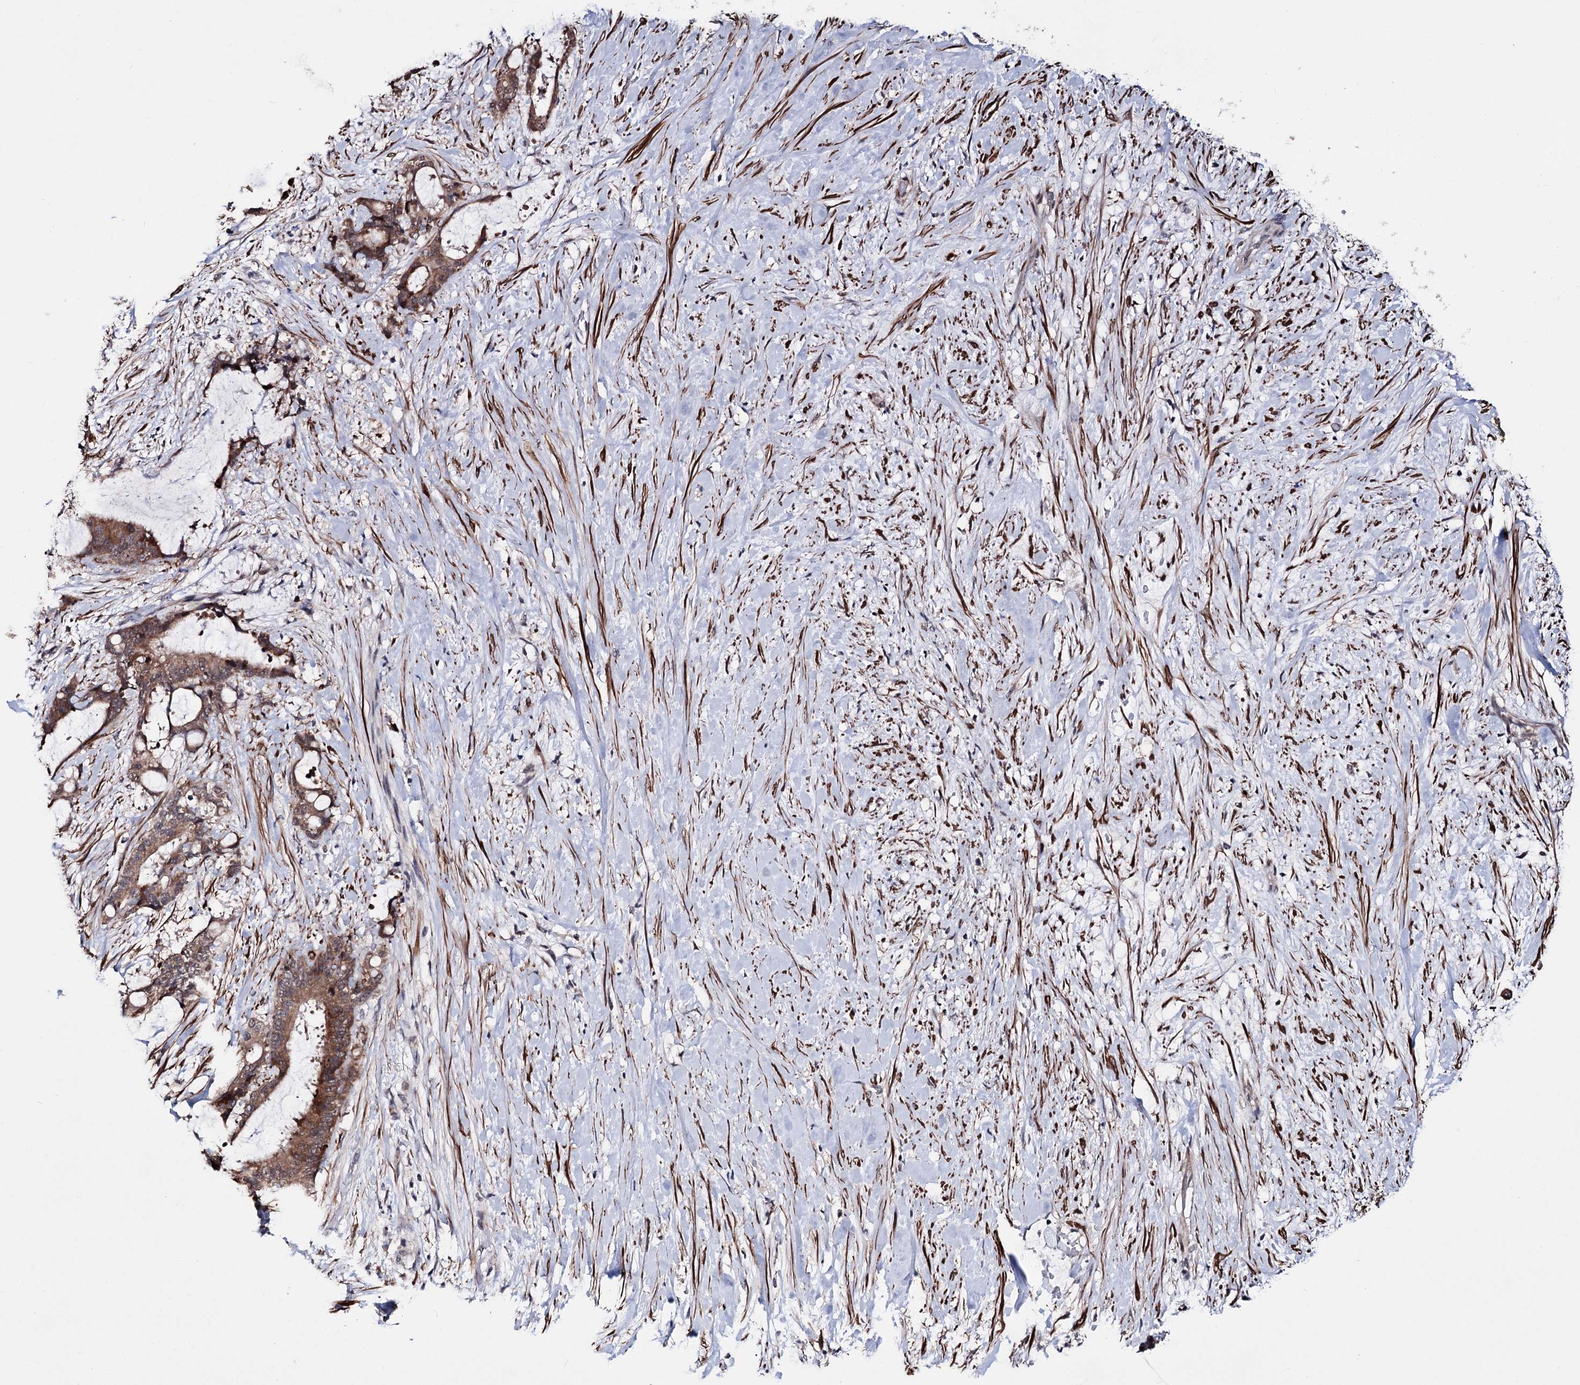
{"staining": {"intensity": "moderate", "quantity": ">75%", "location": "cytoplasmic/membranous,nuclear"}, "tissue": "liver cancer", "cell_type": "Tumor cells", "image_type": "cancer", "snomed": [{"axis": "morphology", "description": "Normal tissue, NOS"}, {"axis": "morphology", "description": "Cholangiocarcinoma"}, {"axis": "topography", "description": "Liver"}, {"axis": "topography", "description": "Peripheral nerve tissue"}], "caption": "This is a photomicrograph of immunohistochemistry staining of cholangiocarcinoma (liver), which shows moderate positivity in the cytoplasmic/membranous and nuclear of tumor cells.", "gene": "PPRC1", "patient": {"sex": "female", "age": 73}}